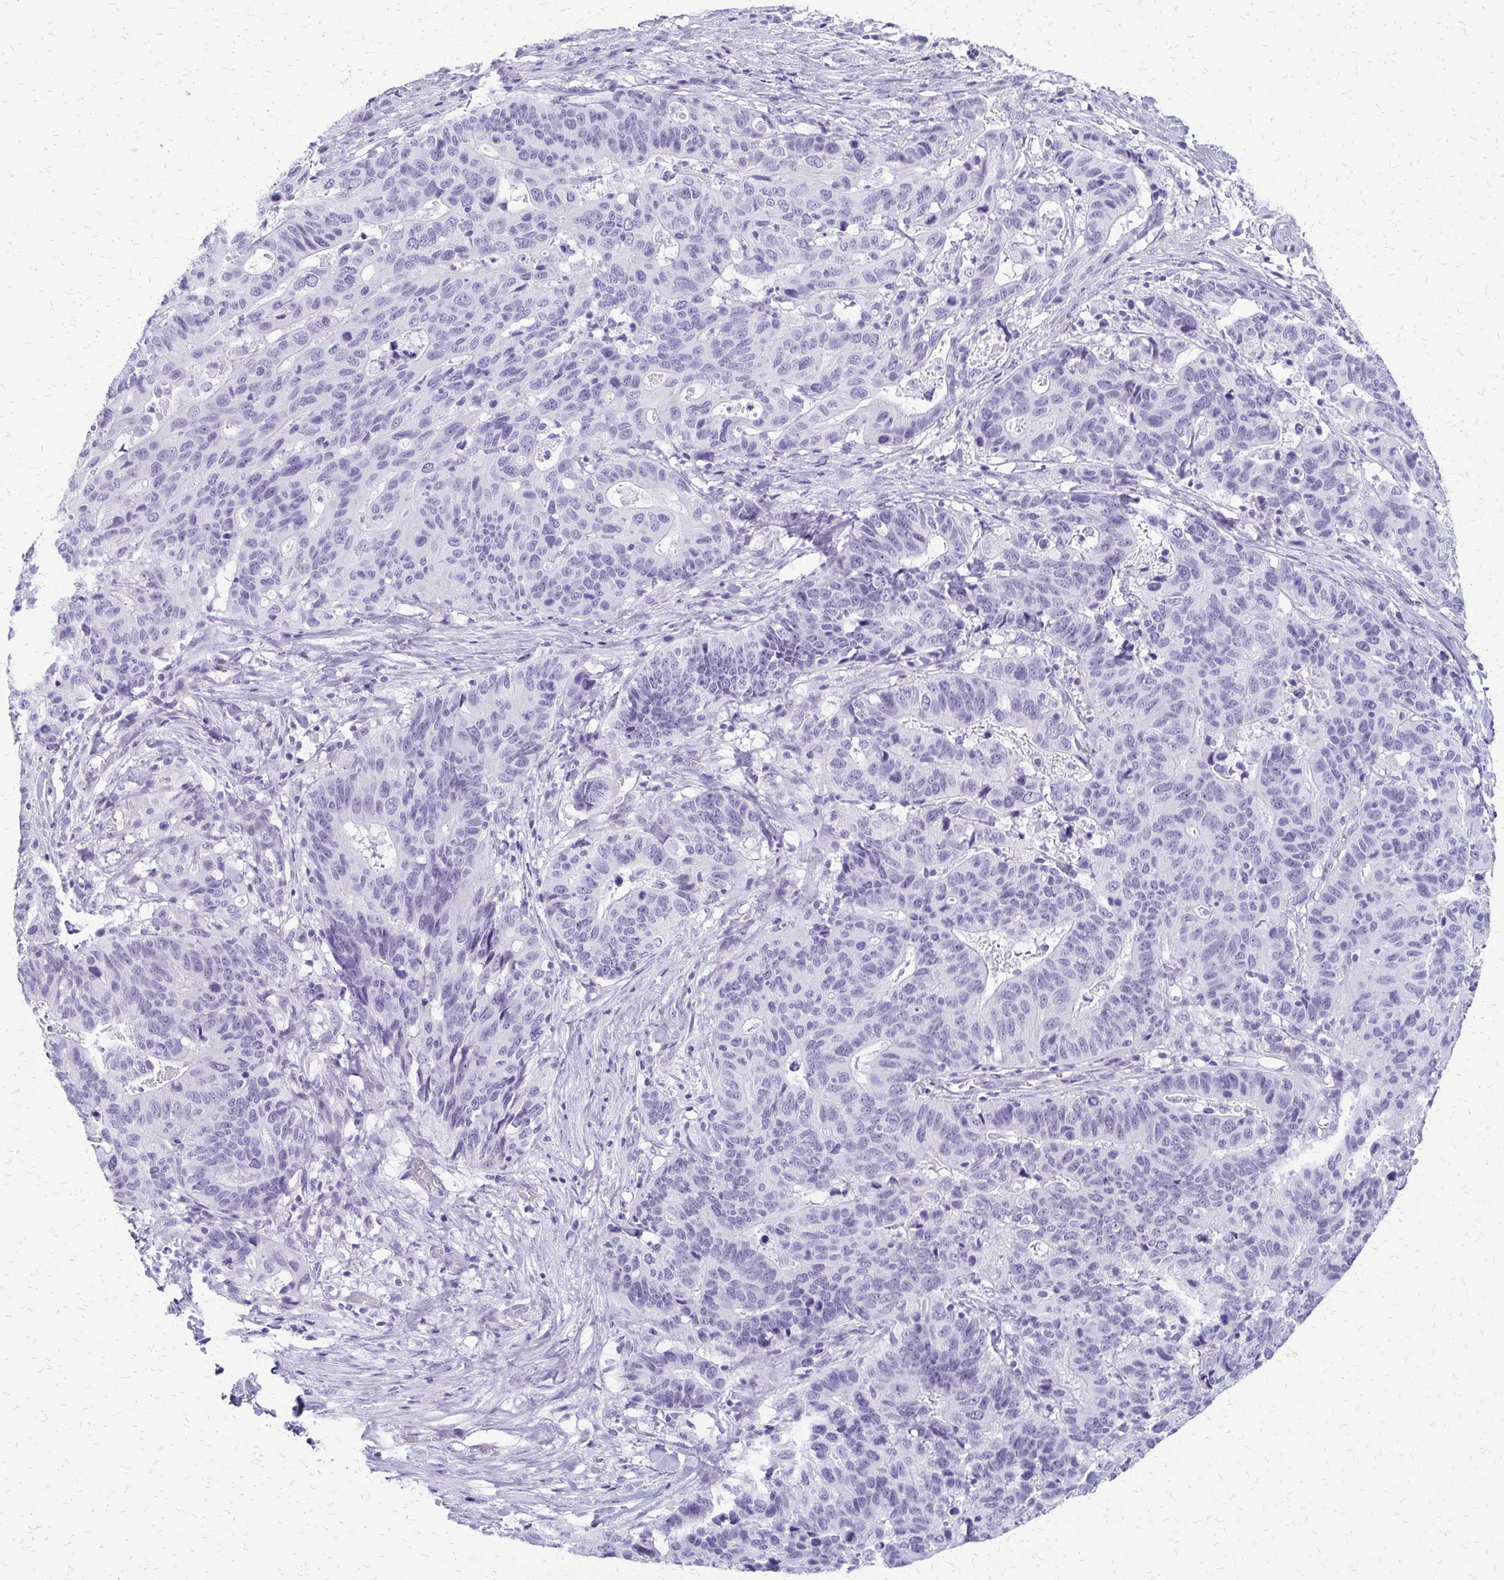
{"staining": {"intensity": "negative", "quantity": "none", "location": "none"}, "tissue": "stomach cancer", "cell_type": "Tumor cells", "image_type": "cancer", "snomed": [{"axis": "morphology", "description": "Adenocarcinoma, NOS"}, {"axis": "topography", "description": "Stomach, upper"}], "caption": "Immunohistochemistry micrograph of neoplastic tissue: human adenocarcinoma (stomach) stained with DAB demonstrates no significant protein expression in tumor cells. (DAB (3,3'-diaminobenzidine) immunohistochemistry, high magnification).", "gene": "FAM162B", "patient": {"sex": "female", "age": 67}}